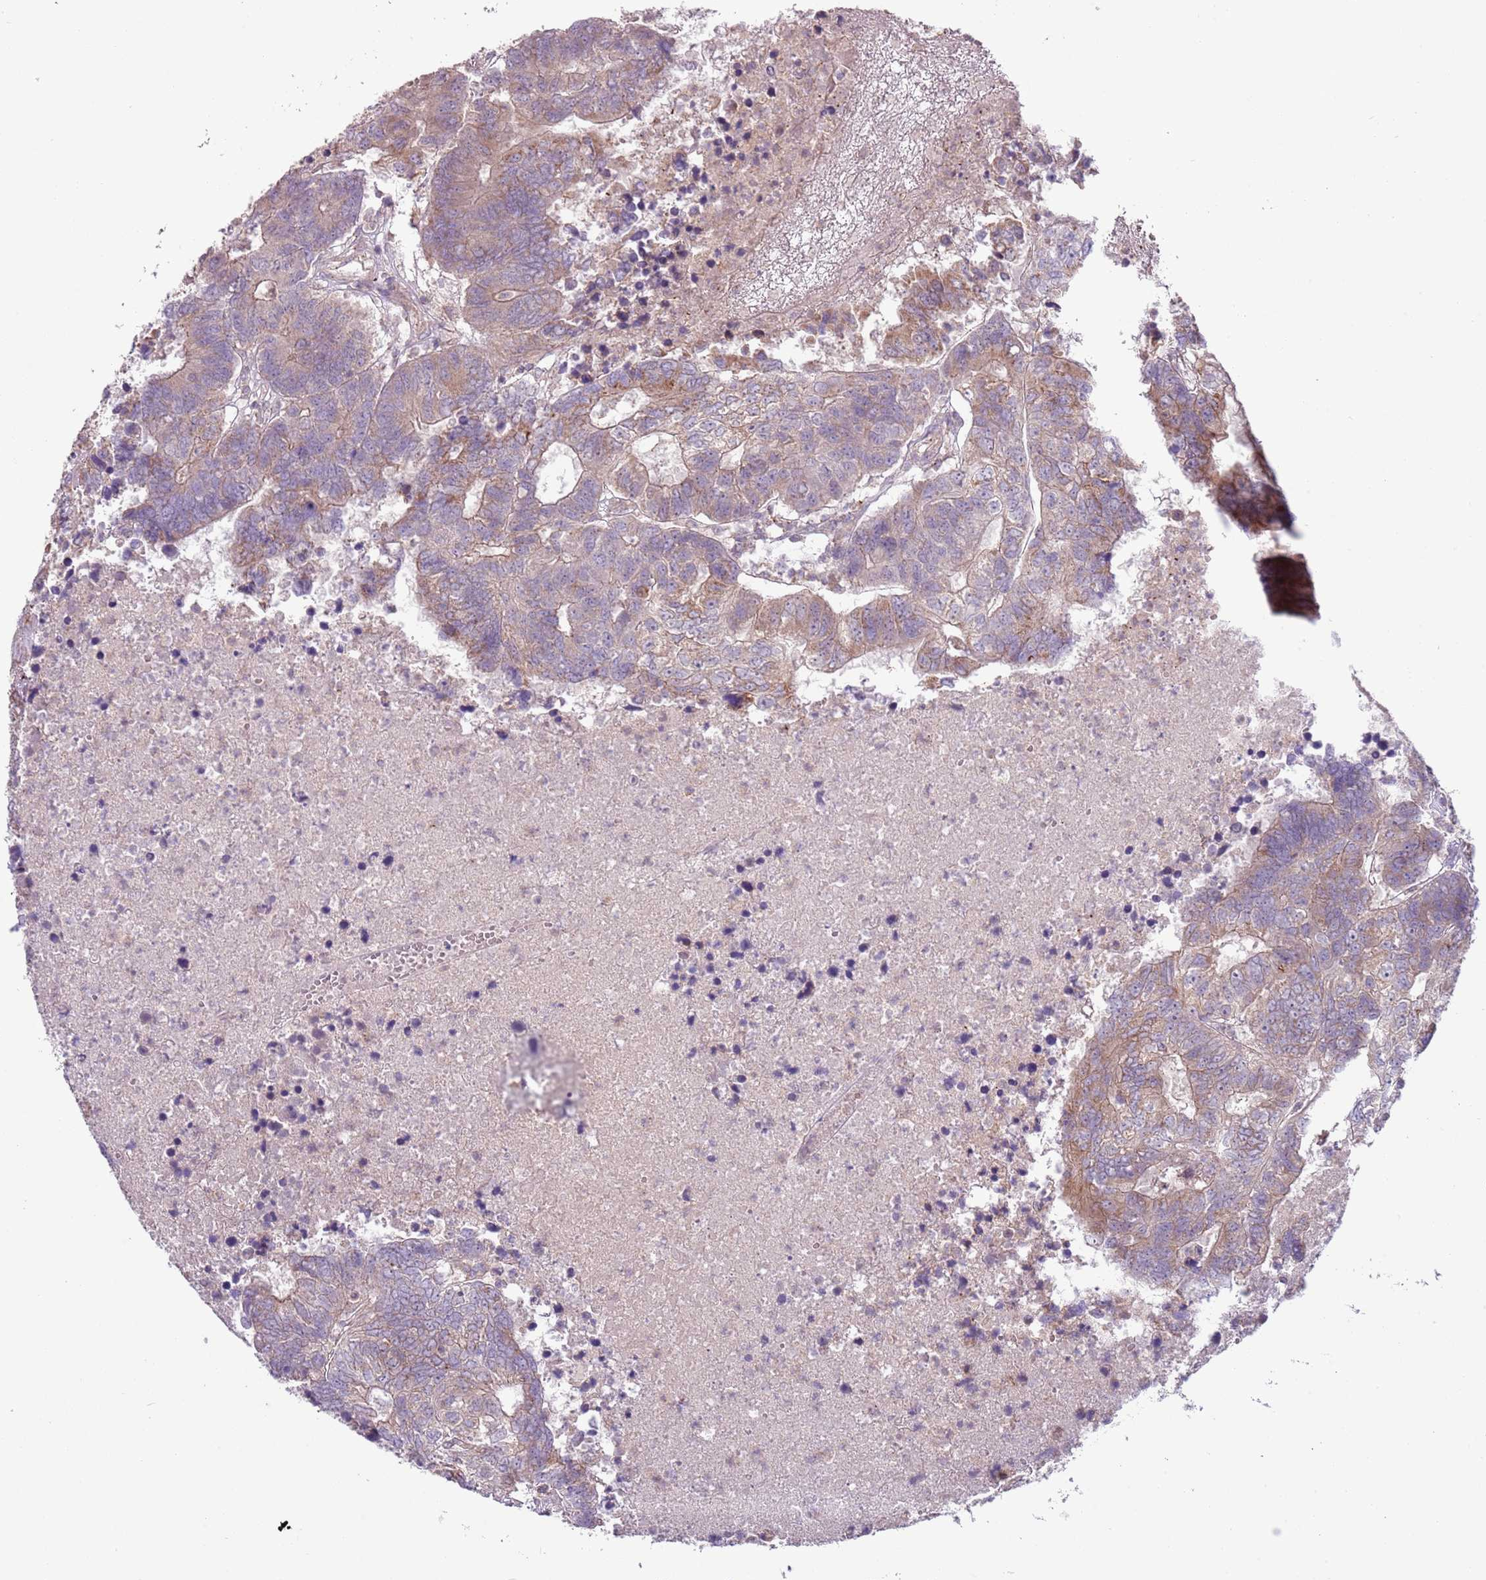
{"staining": {"intensity": "moderate", "quantity": "25%-75%", "location": "cytoplasmic/membranous"}, "tissue": "colorectal cancer", "cell_type": "Tumor cells", "image_type": "cancer", "snomed": [{"axis": "morphology", "description": "Adenocarcinoma, NOS"}, {"axis": "topography", "description": "Colon"}], "caption": "Immunohistochemistry micrograph of colorectal adenocarcinoma stained for a protein (brown), which reveals medium levels of moderate cytoplasmic/membranous positivity in approximately 25%-75% of tumor cells.", "gene": "DTD2", "patient": {"sex": "female", "age": 48}}